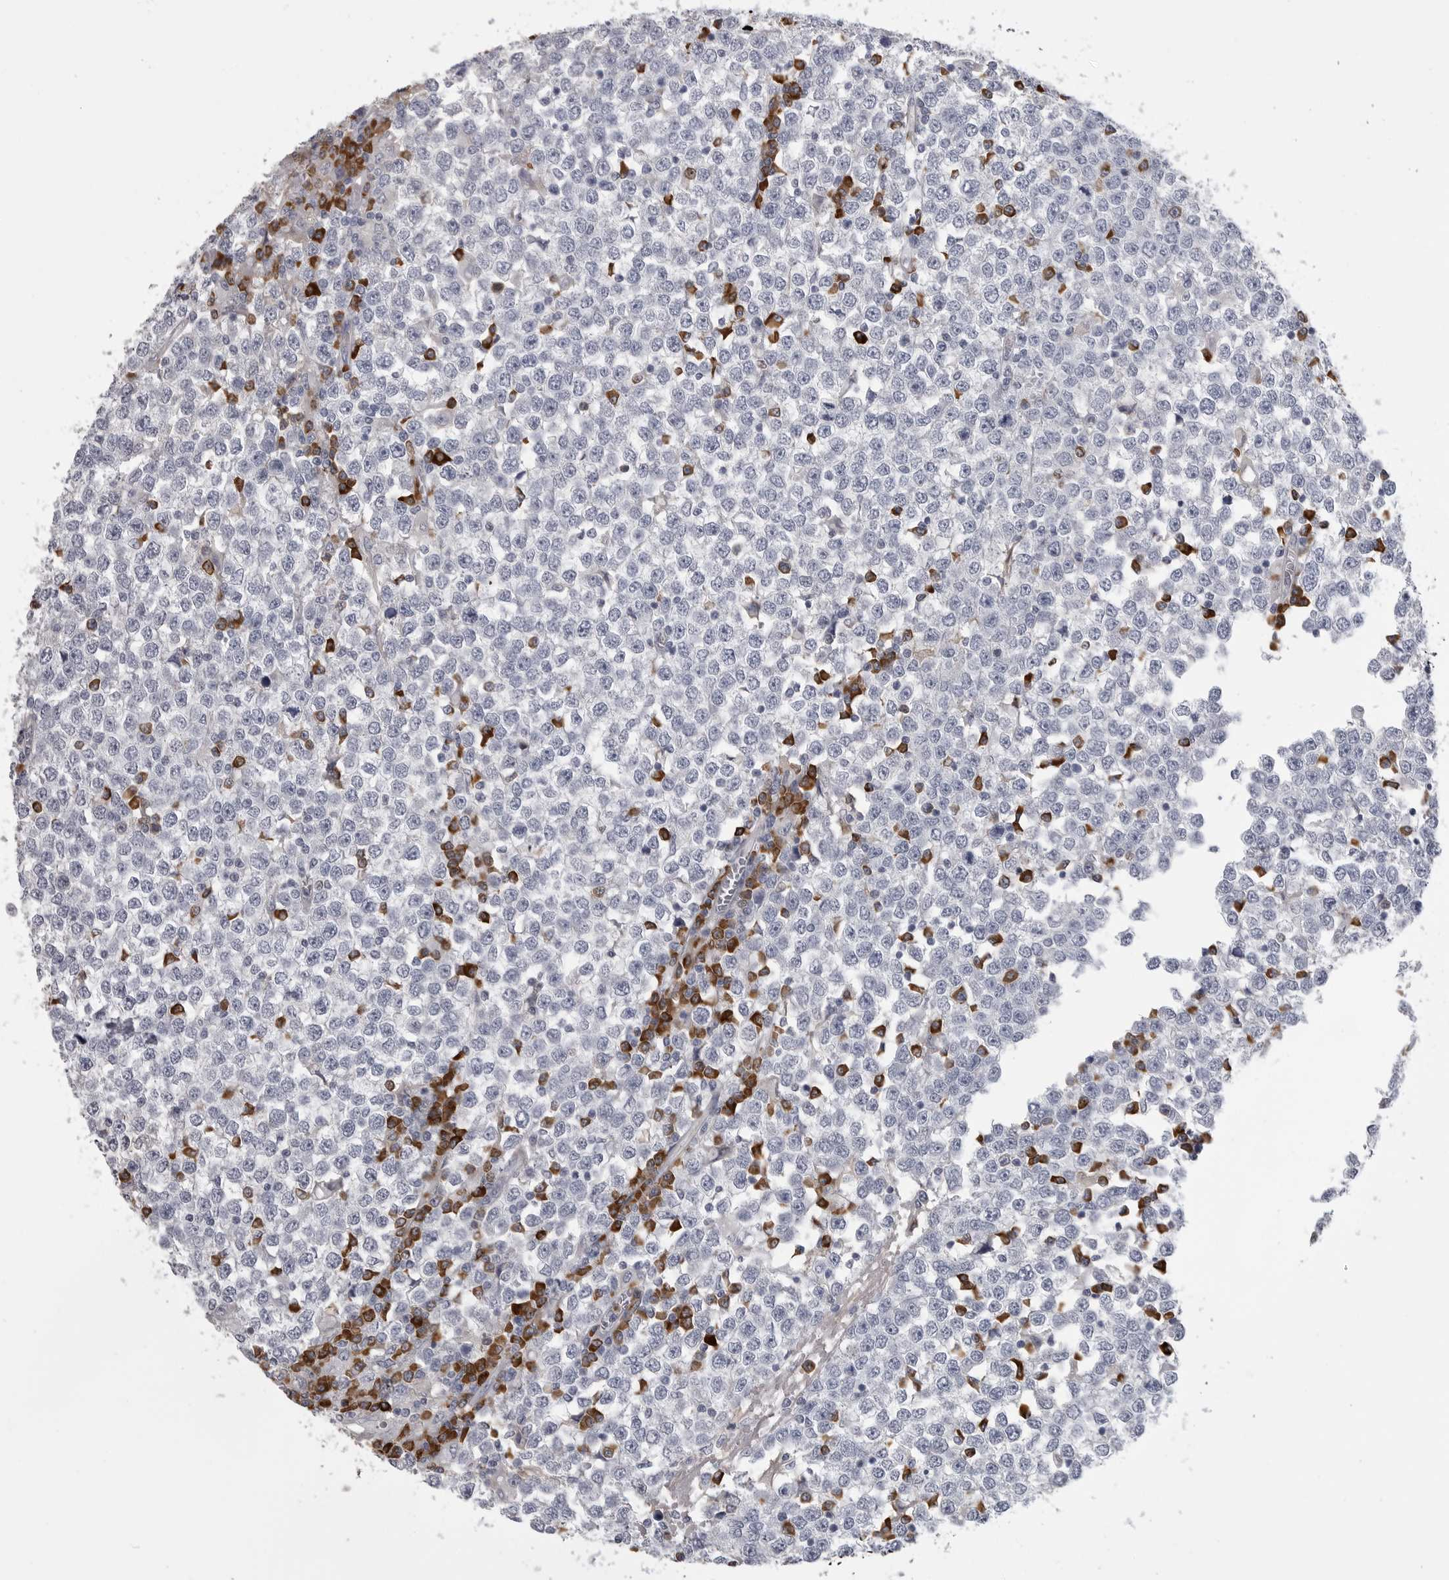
{"staining": {"intensity": "negative", "quantity": "none", "location": "none"}, "tissue": "testis cancer", "cell_type": "Tumor cells", "image_type": "cancer", "snomed": [{"axis": "morphology", "description": "Seminoma, NOS"}, {"axis": "topography", "description": "Testis"}], "caption": "DAB (3,3'-diaminobenzidine) immunohistochemical staining of human seminoma (testis) reveals no significant expression in tumor cells.", "gene": "FKBP2", "patient": {"sex": "male", "age": 65}}